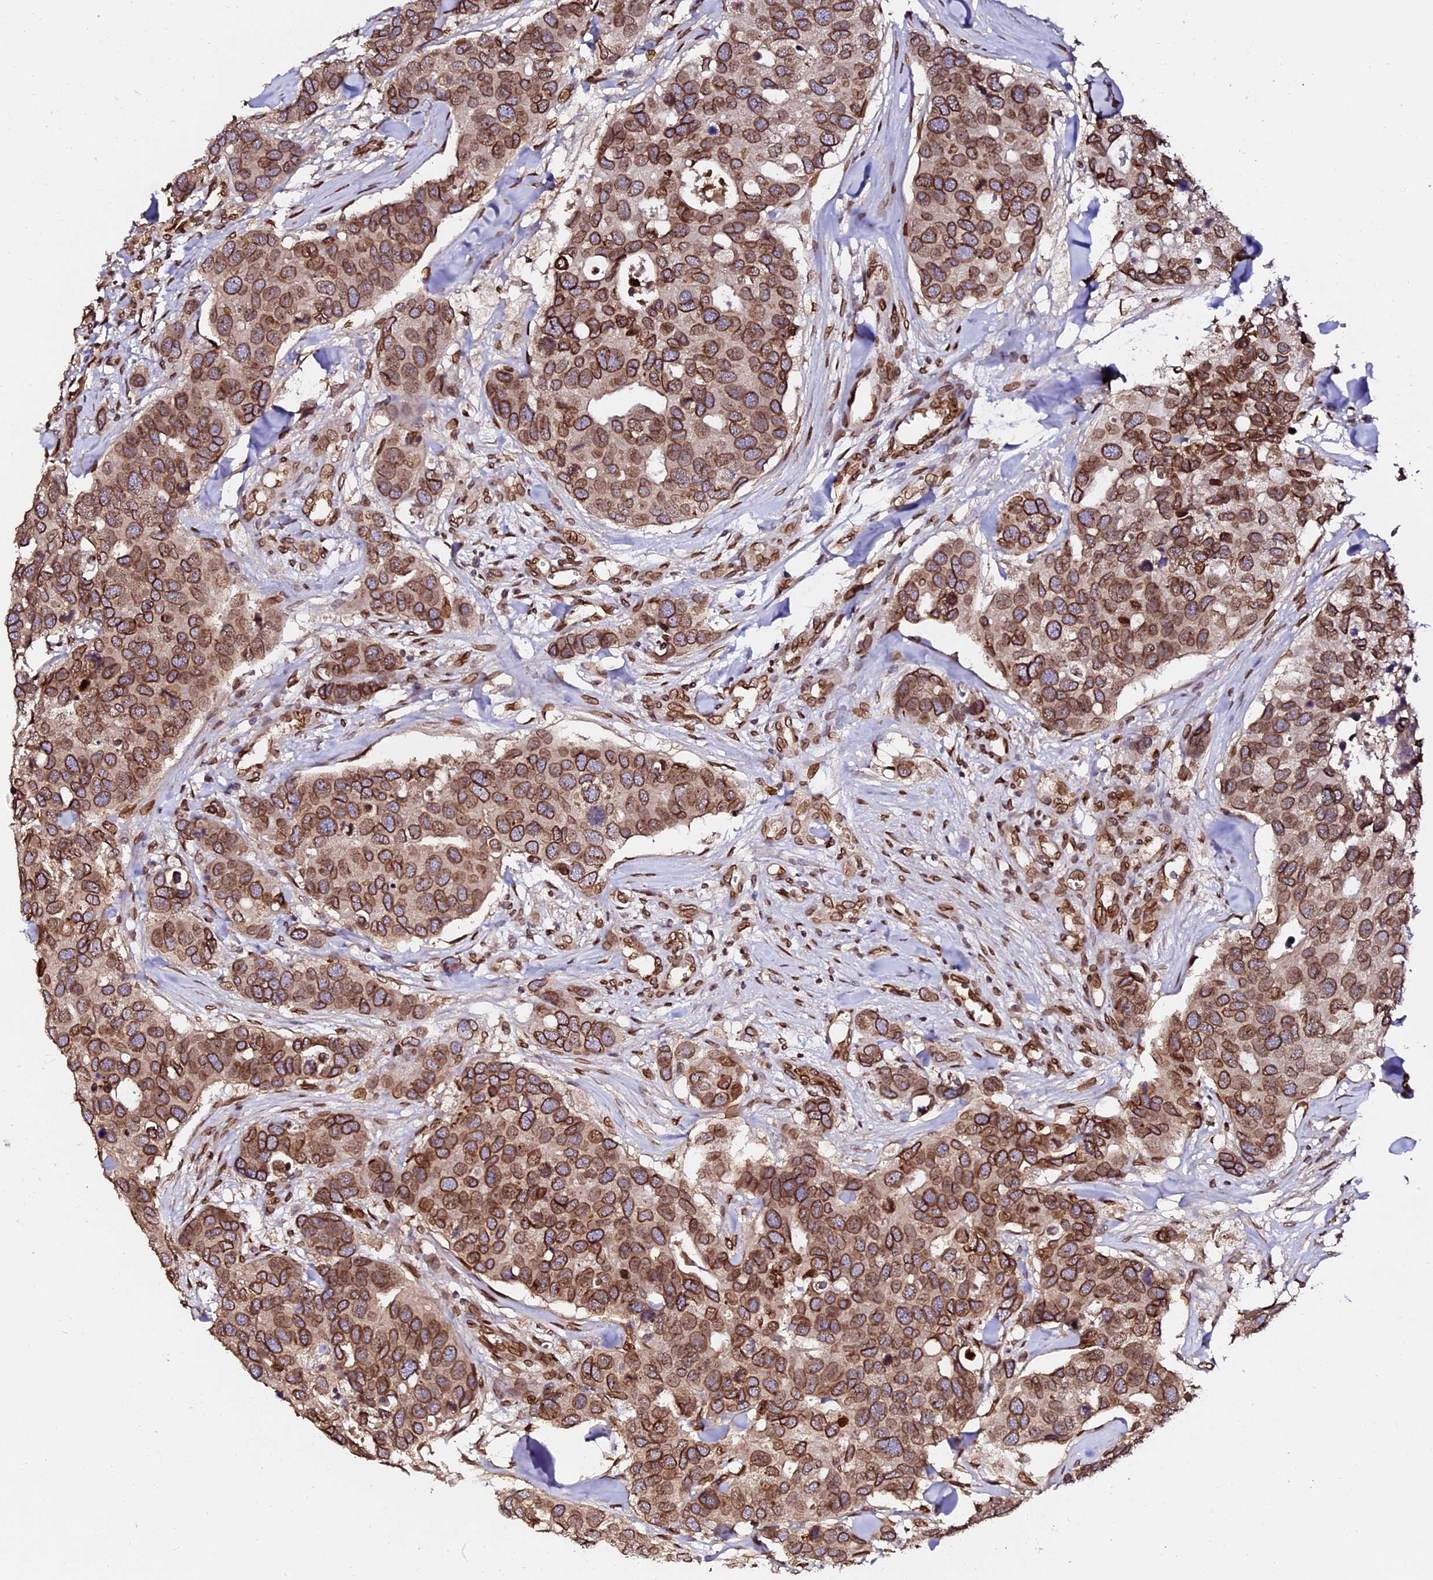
{"staining": {"intensity": "strong", "quantity": ">75%", "location": "cytoplasmic/membranous,nuclear"}, "tissue": "breast cancer", "cell_type": "Tumor cells", "image_type": "cancer", "snomed": [{"axis": "morphology", "description": "Duct carcinoma"}, {"axis": "topography", "description": "Breast"}], "caption": "Human breast infiltrating ductal carcinoma stained with a protein marker reveals strong staining in tumor cells.", "gene": "ANAPC5", "patient": {"sex": "female", "age": 83}}